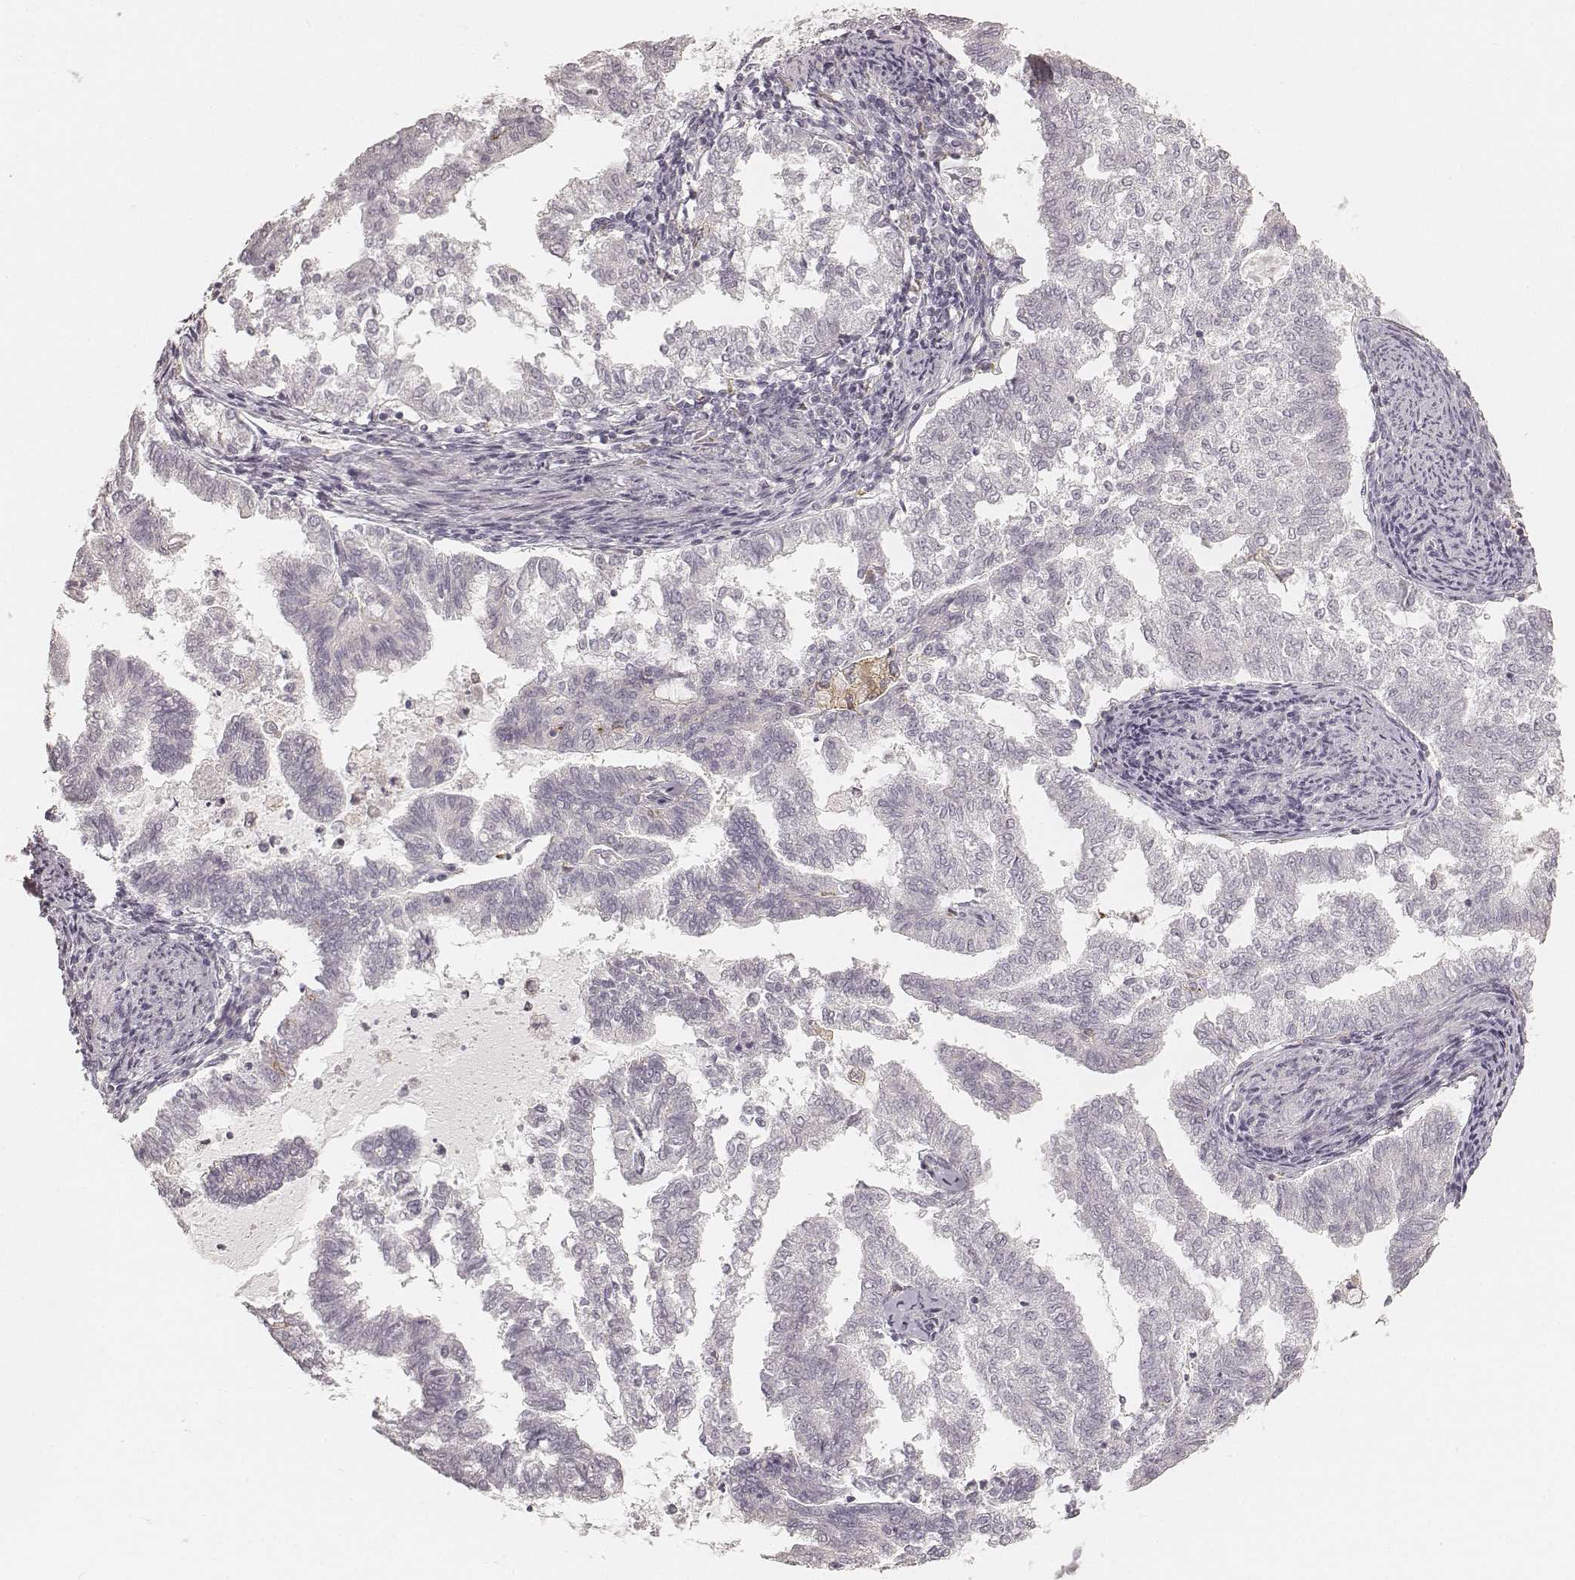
{"staining": {"intensity": "negative", "quantity": "none", "location": "none"}, "tissue": "endometrial cancer", "cell_type": "Tumor cells", "image_type": "cancer", "snomed": [{"axis": "morphology", "description": "Adenocarcinoma, NOS"}, {"axis": "topography", "description": "Endometrium"}], "caption": "Human endometrial cancer stained for a protein using IHC shows no expression in tumor cells.", "gene": "FMNL2", "patient": {"sex": "female", "age": 79}}